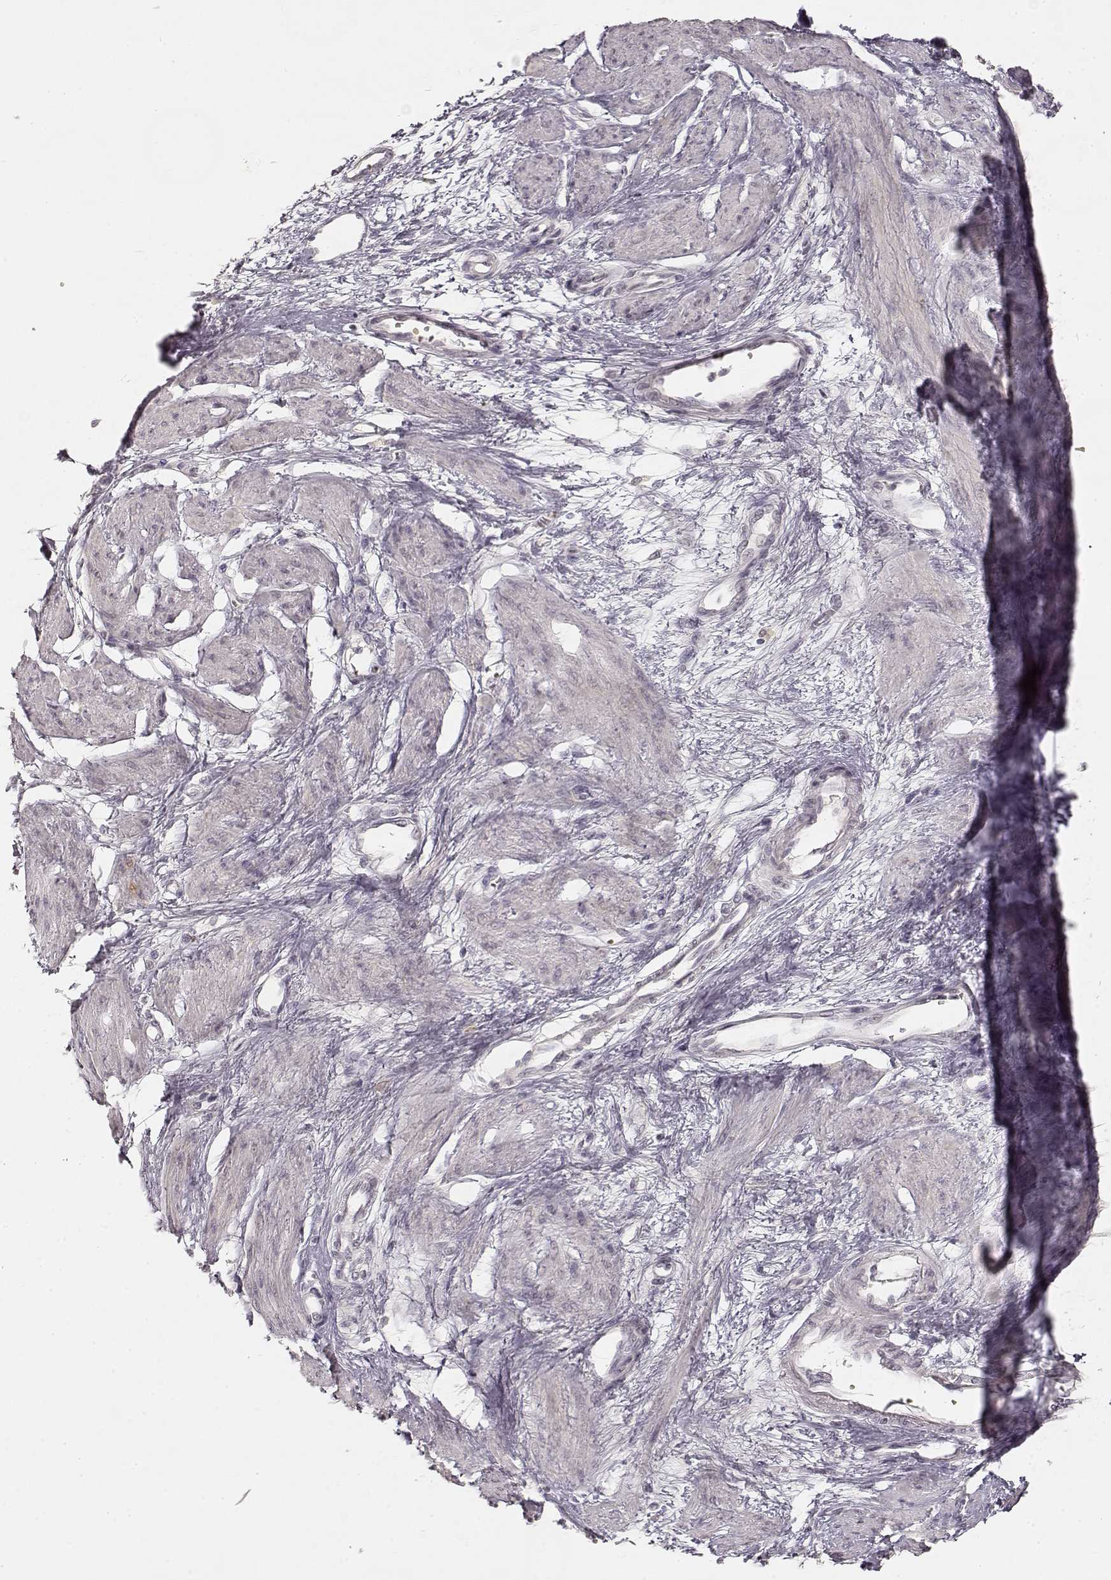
{"staining": {"intensity": "negative", "quantity": "none", "location": "none"}, "tissue": "smooth muscle", "cell_type": "Smooth muscle cells", "image_type": "normal", "snomed": [{"axis": "morphology", "description": "Normal tissue, NOS"}, {"axis": "topography", "description": "Smooth muscle"}, {"axis": "topography", "description": "Uterus"}], "caption": "Immunohistochemistry photomicrograph of unremarkable human smooth muscle stained for a protein (brown), which displays no staining in smooth muscle cells.", "gene": "LAMC2", "patient": {"sex": "female", "age": 39}}